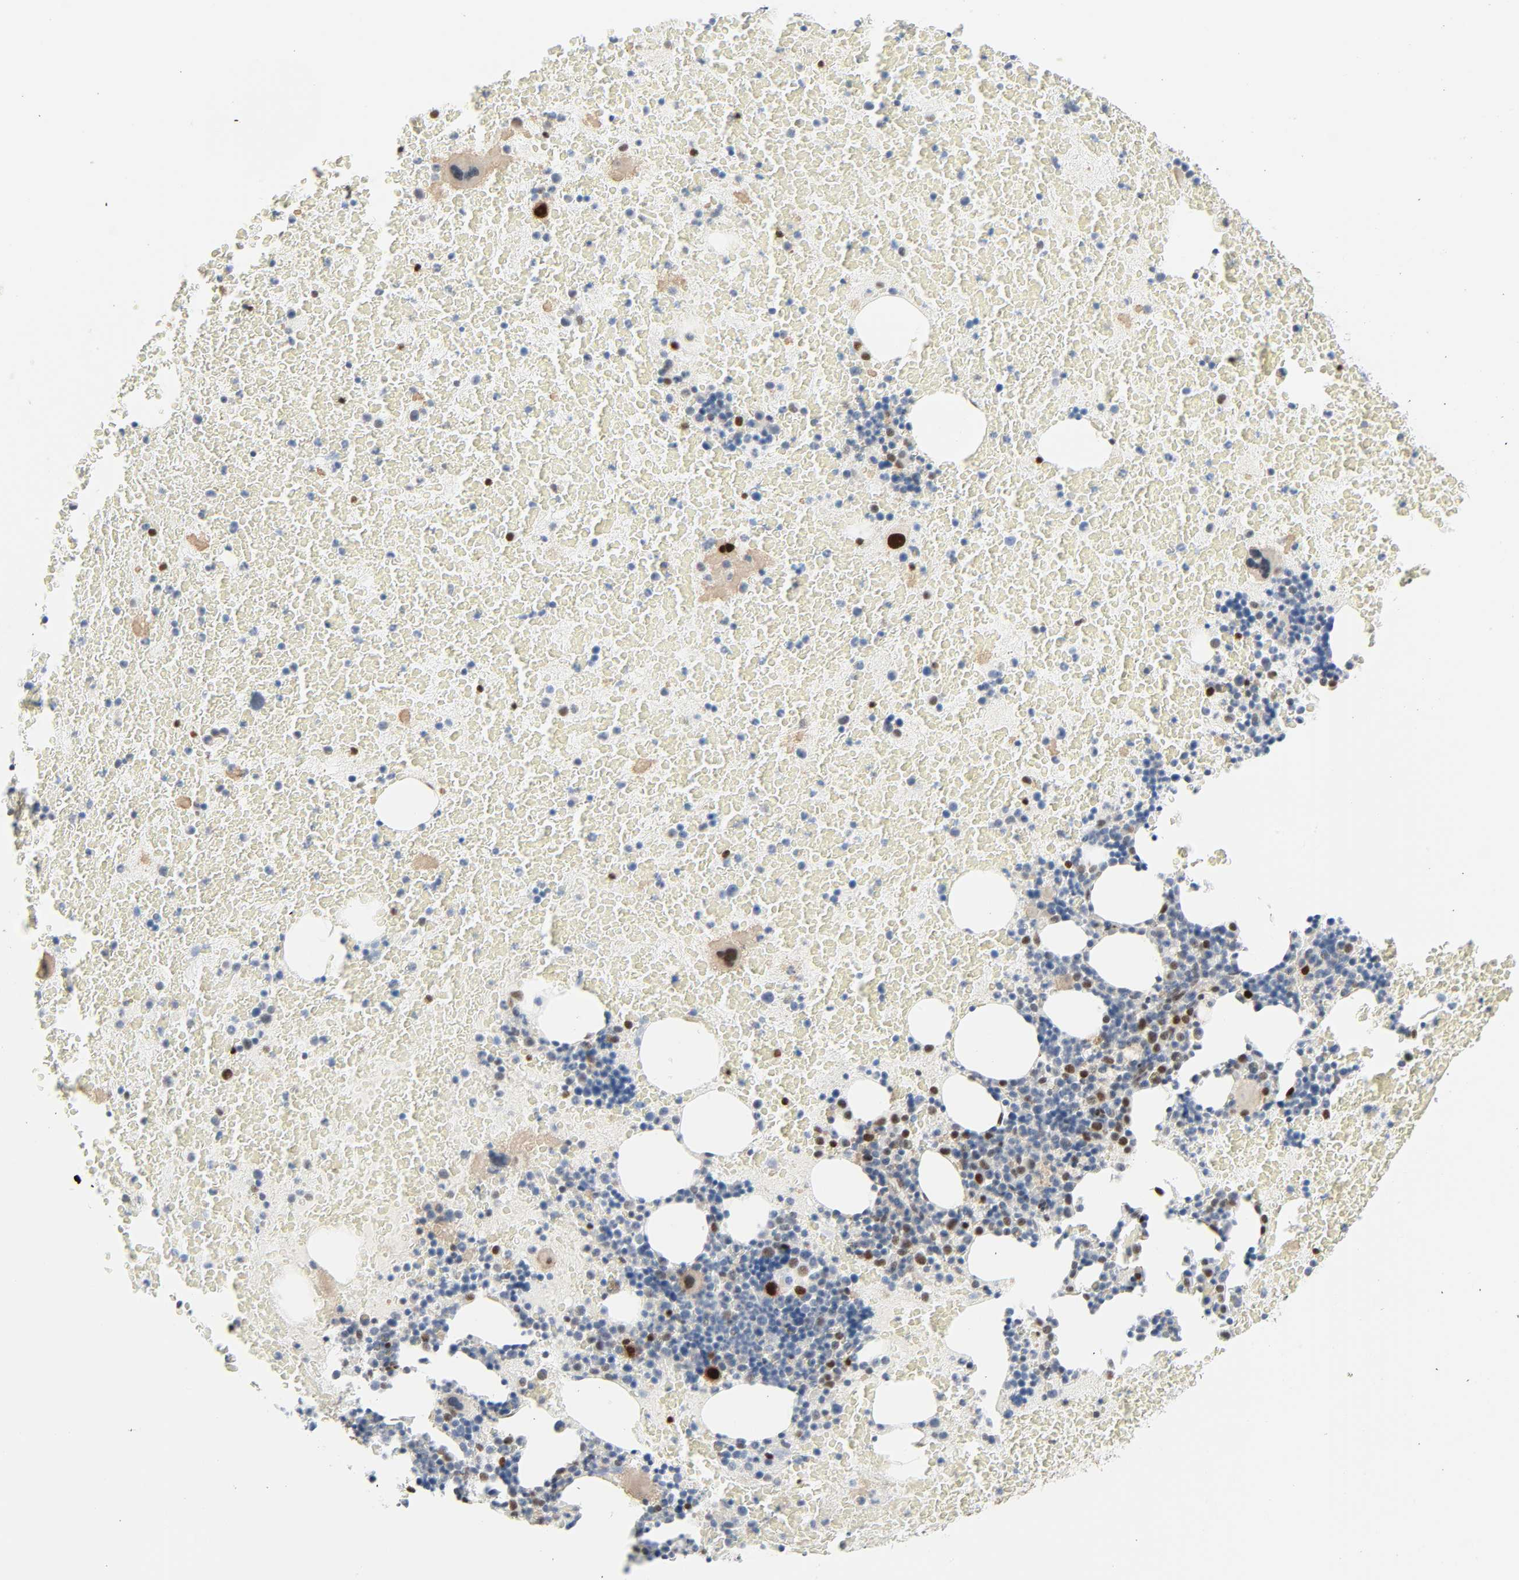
{"staining": {"intensity": "strong", "quantity": "<25%", "location": "cytoplasmic/membranous,nuclear"}, "tissue": "bone marrow", "cell_type": "Hematopoietic cells", "image_type": "normal", "snomed": [{"axis": "morphology", "description": "Normal tissue, NOS"}, {"axis": "topography", "description": "Bone marrow"}], "caption": "IHC staining of normal bone marrow, which shows medium levels of strong cytoplasmic/membranous,nuclear positivity in about <25% of hematopoietic cells indicating strong cytoplasmic/membranous,nuclear protein expression. The staining was performed using DAB (brown) for protein detection and nuclei were counterstained in hematoxylin (blue).", "gene": "ZBTB16", "patient": {"sex": "female", "age": 71}}